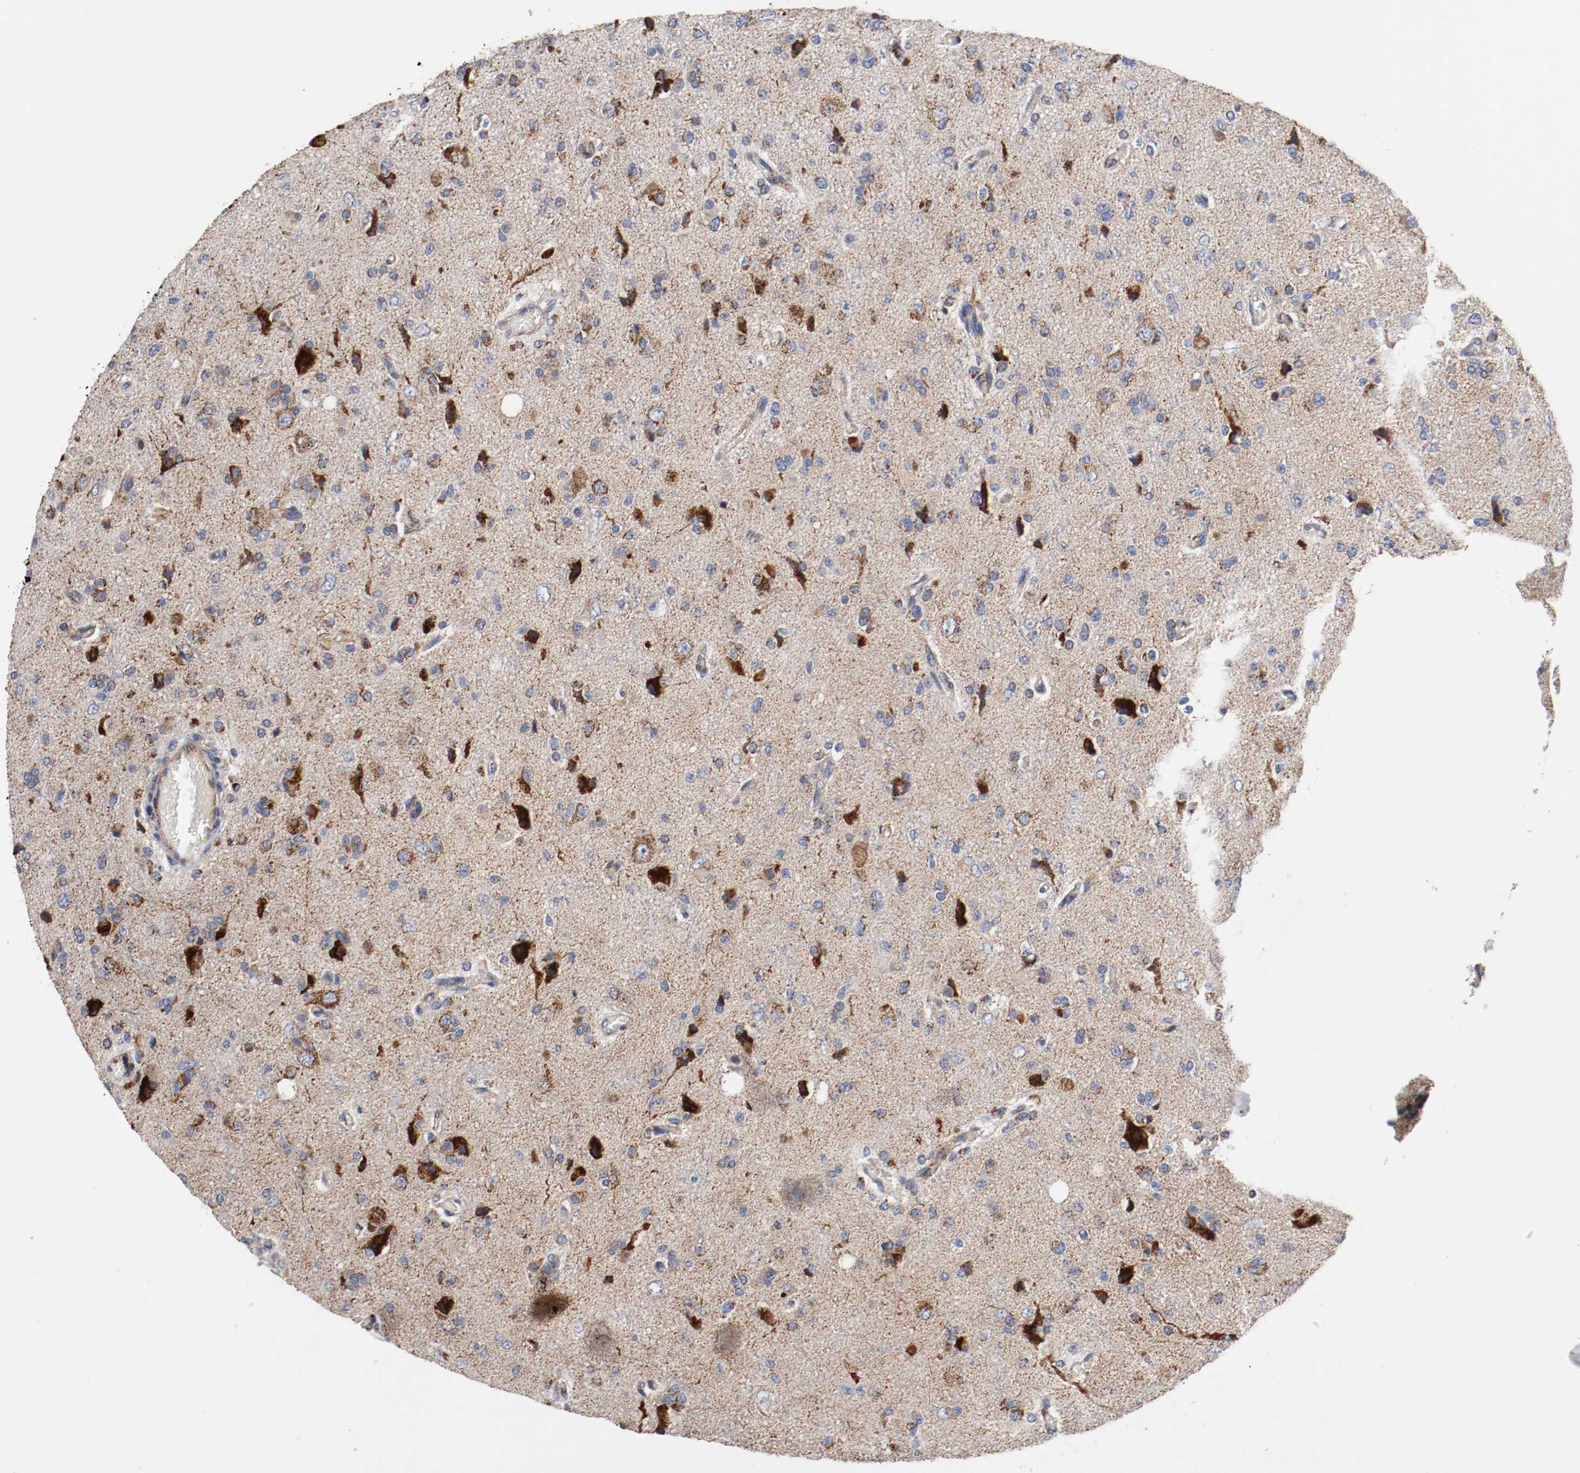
{"staining": {"intensity": "moderate", "quantity": "25%-75%", "location": "cytoplasmic/membranous"}, "tissue": "glioma", "cell_type": "Tumor cells", "image_type": "cancer", "snomed": [{"axis": "morphology", "description": "Glioma, malignant, High grade"}, {"axis": "topography", "description": "Brain"}], "caption": "Moderate cytoplasmic/membranous expression is appreciated in about 25%-75% of tumor cells in high-grade glioma (malignant).", "gene": "TUBD1", "patient": {"sex": "male", "age": 47}}